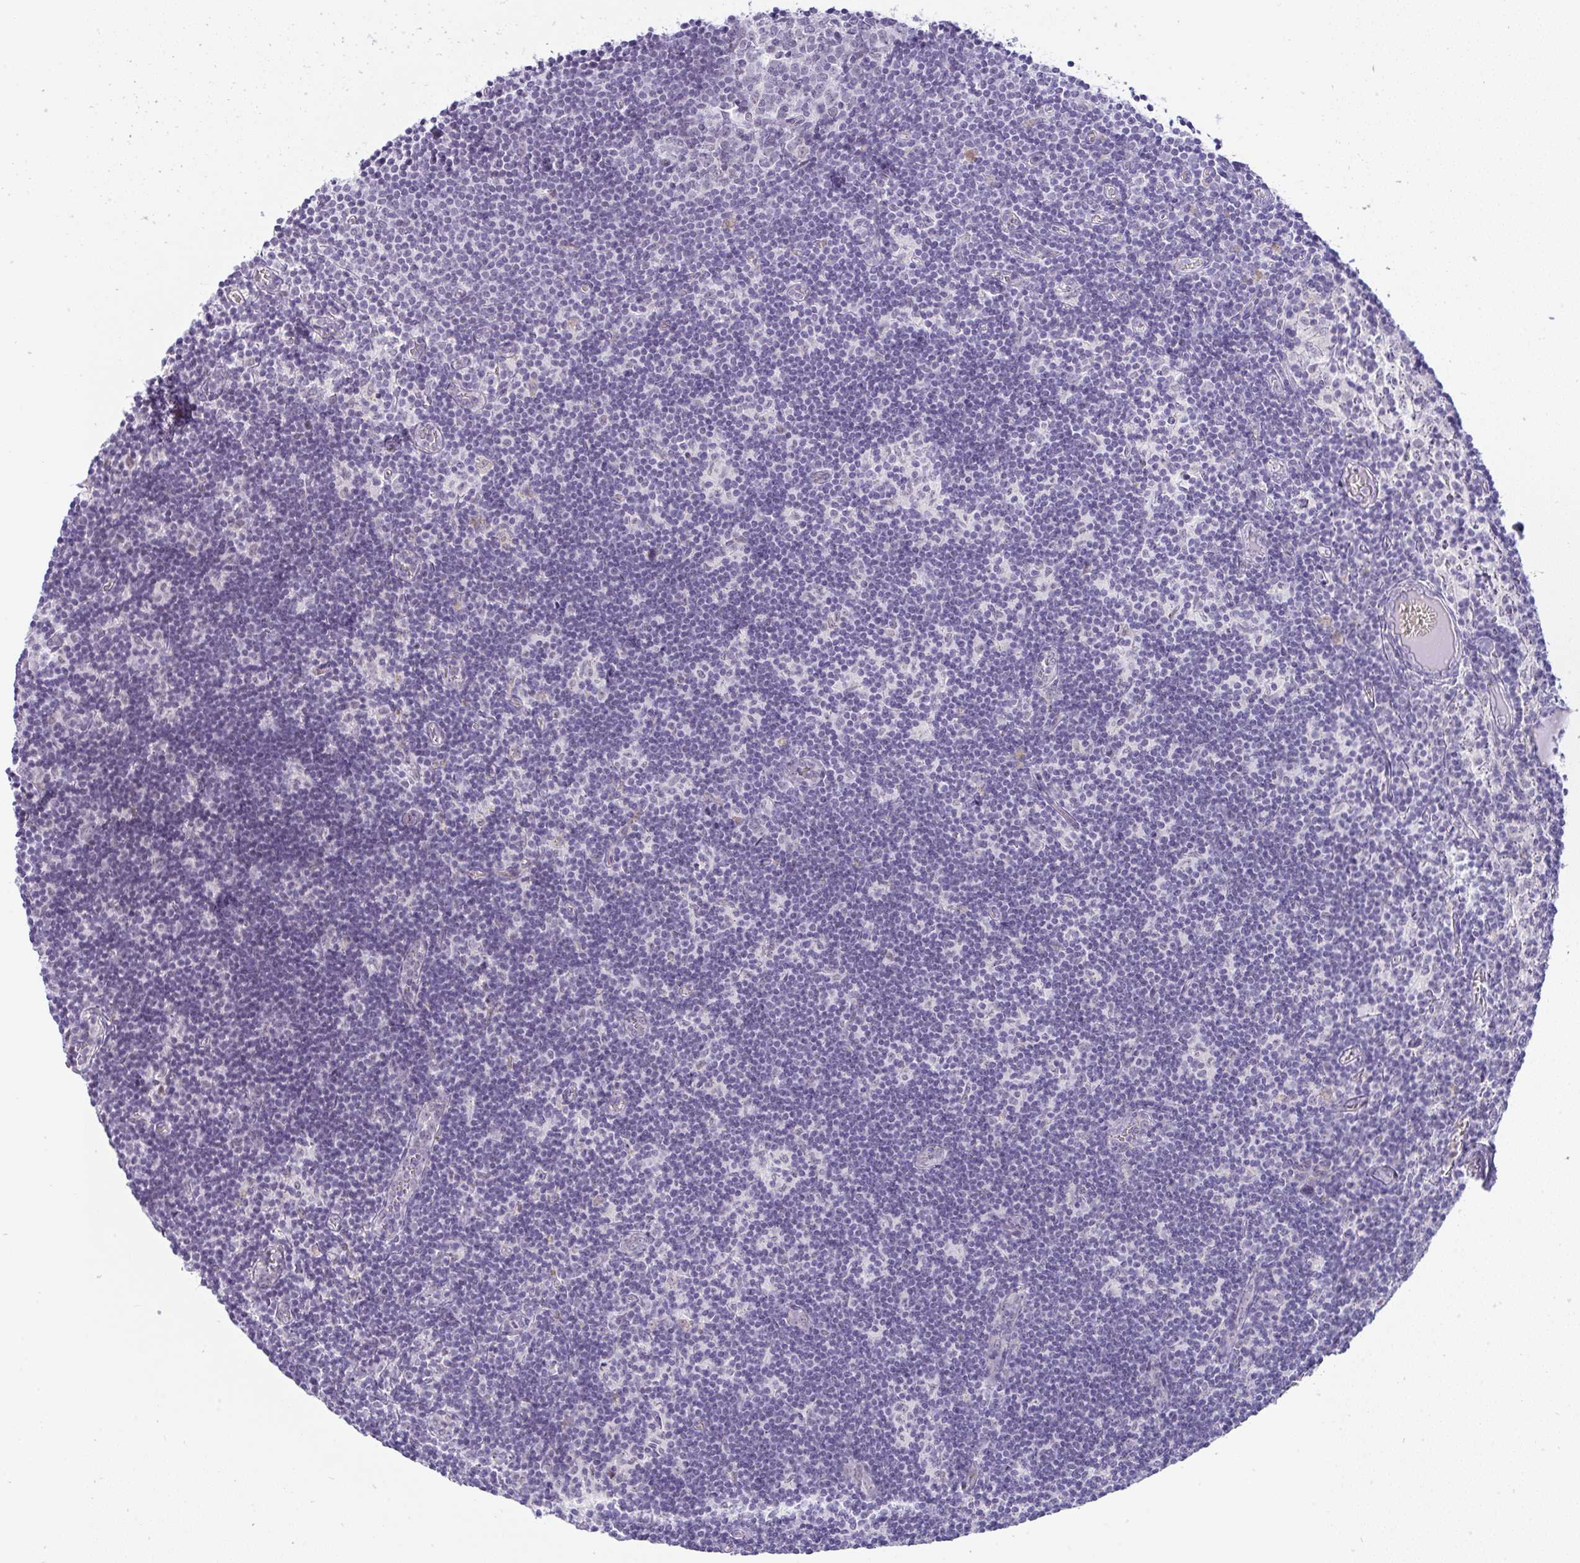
{"staining": {"intensity": "negative", "quantity": "none", "location": "none"}, "tissue": "lymph node", "cell_type": "Germinal center cells", "image_type": "normal", "snomed": [{"axis": "morphology", "description": "Normal tissue, NOS"}, {"axis": "topography", "description": "Lymph node"}], "caption": "Immunohistochemistry (IHC) image of unremarkable lymph node stained for a protein (brown), which shows no staining in germinal center cells.", "gene": "FAM177A1", "patient": {"sex": "female", "age": 31}}